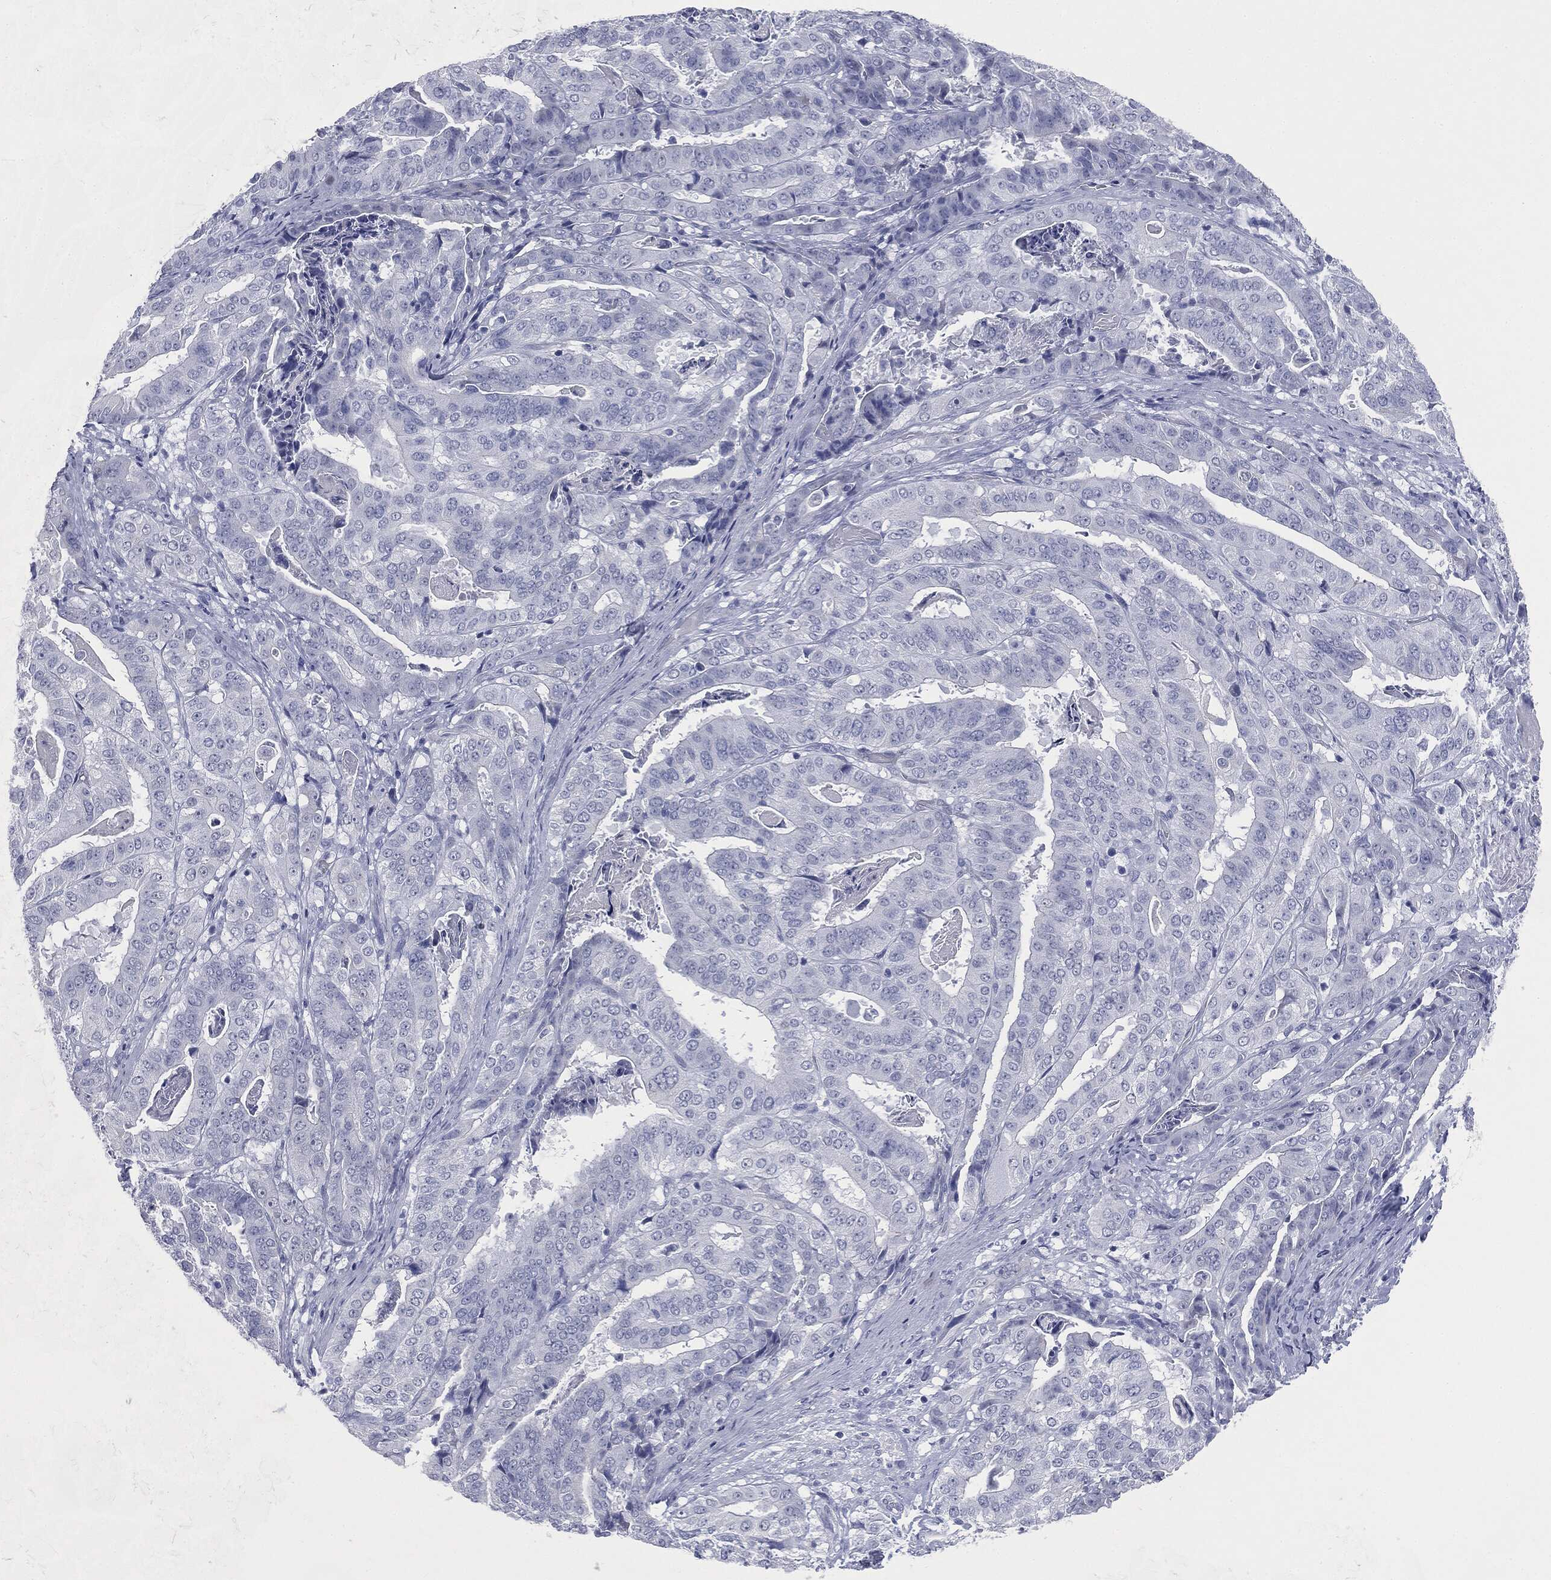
{"staining": {"intensity": "negative", "quantity": "none", "location": "none"}, "tissue": "stomach cancer", "cell_type": "Tumor cells", "image_type": "cancer", "snomed": [{"axis": "morphology", "description": "Adenocarcinoma, NOS"}, {"axis": "topography", "description": "Stomach"}], "caption": "Protein analysis of stomach cancer exhibits no significant positivity in tumor cells.", "gene": "ATP2A1", "patient": {"sex": "male", "age": 48}}